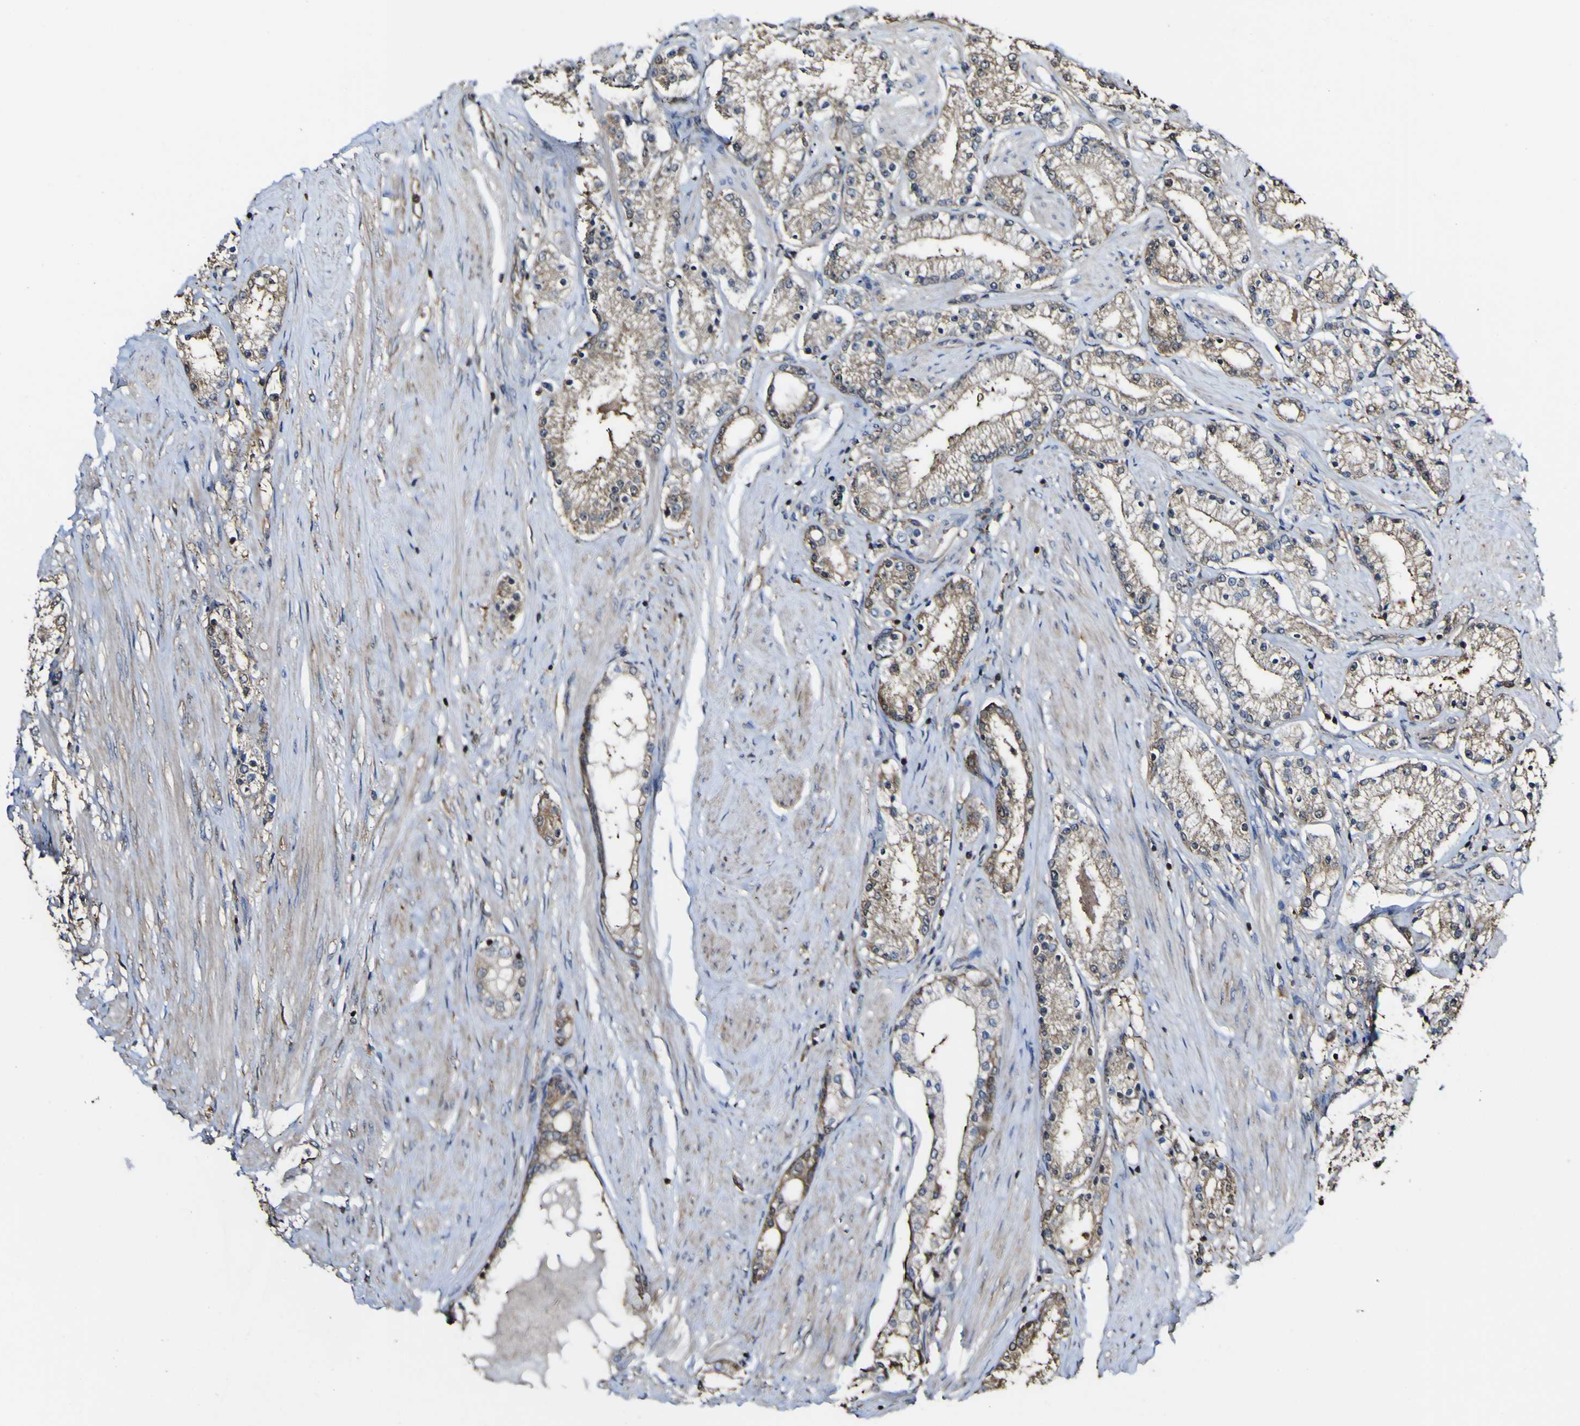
{"staining": {"intensity": "moderate", "quantity": ">75%", "location": "cytoplasmic/membranous"}, "tissue": "prostate cancer", "cell_type": "Tumor cells", "image_type": "cancer", "snomed": [{"axis": "morphology", "description": "Adenocarcinoma, Low grade"}, {"axis": "topography", "description": "Prostate"}], "caption": "DAB (3,3'-diaminobenzidine) immunohistochemical staining of low-grade adenocarcinoma (prostate) shows moderate cytoplasmic/membranous protein expression in approximately >75% of tumor cells.", "gene": "PTPRR", "patient": {"sex": "male", "age": 63}}